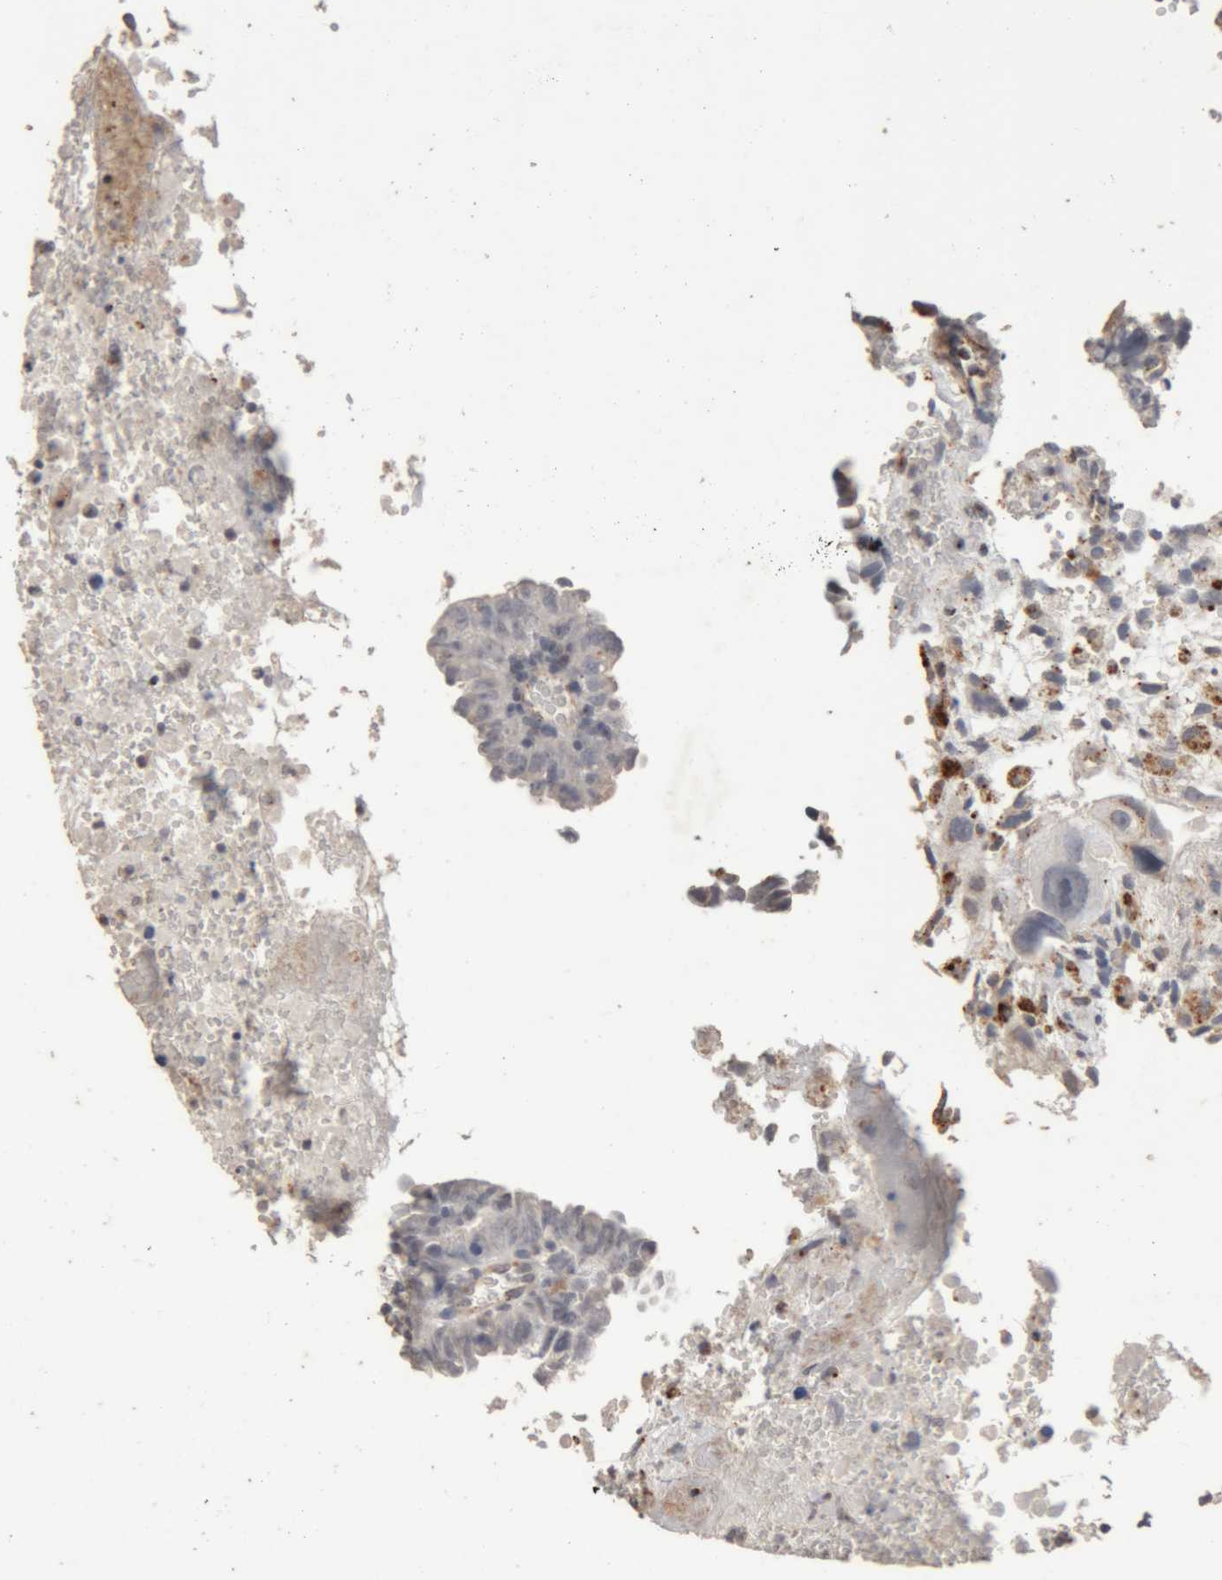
{"staining": {"intensity": "negative", "quantity": "none", "location": "none"}, "tissue": "testis cancer", "cell_type": "Tumor cells", "image_type": "cancer", "snomed": [{"axis": "morphology", "description": "Carcinoma, Embryonal, NOS"}, {"axis": "topography", "description": "Testis"}], "caption": "This is an IHC image of embryonal carcinoma (testis). There is no staining in tumor cells.", "gene": "ARSA", "patient": {"sex": "male", "age": 28}}